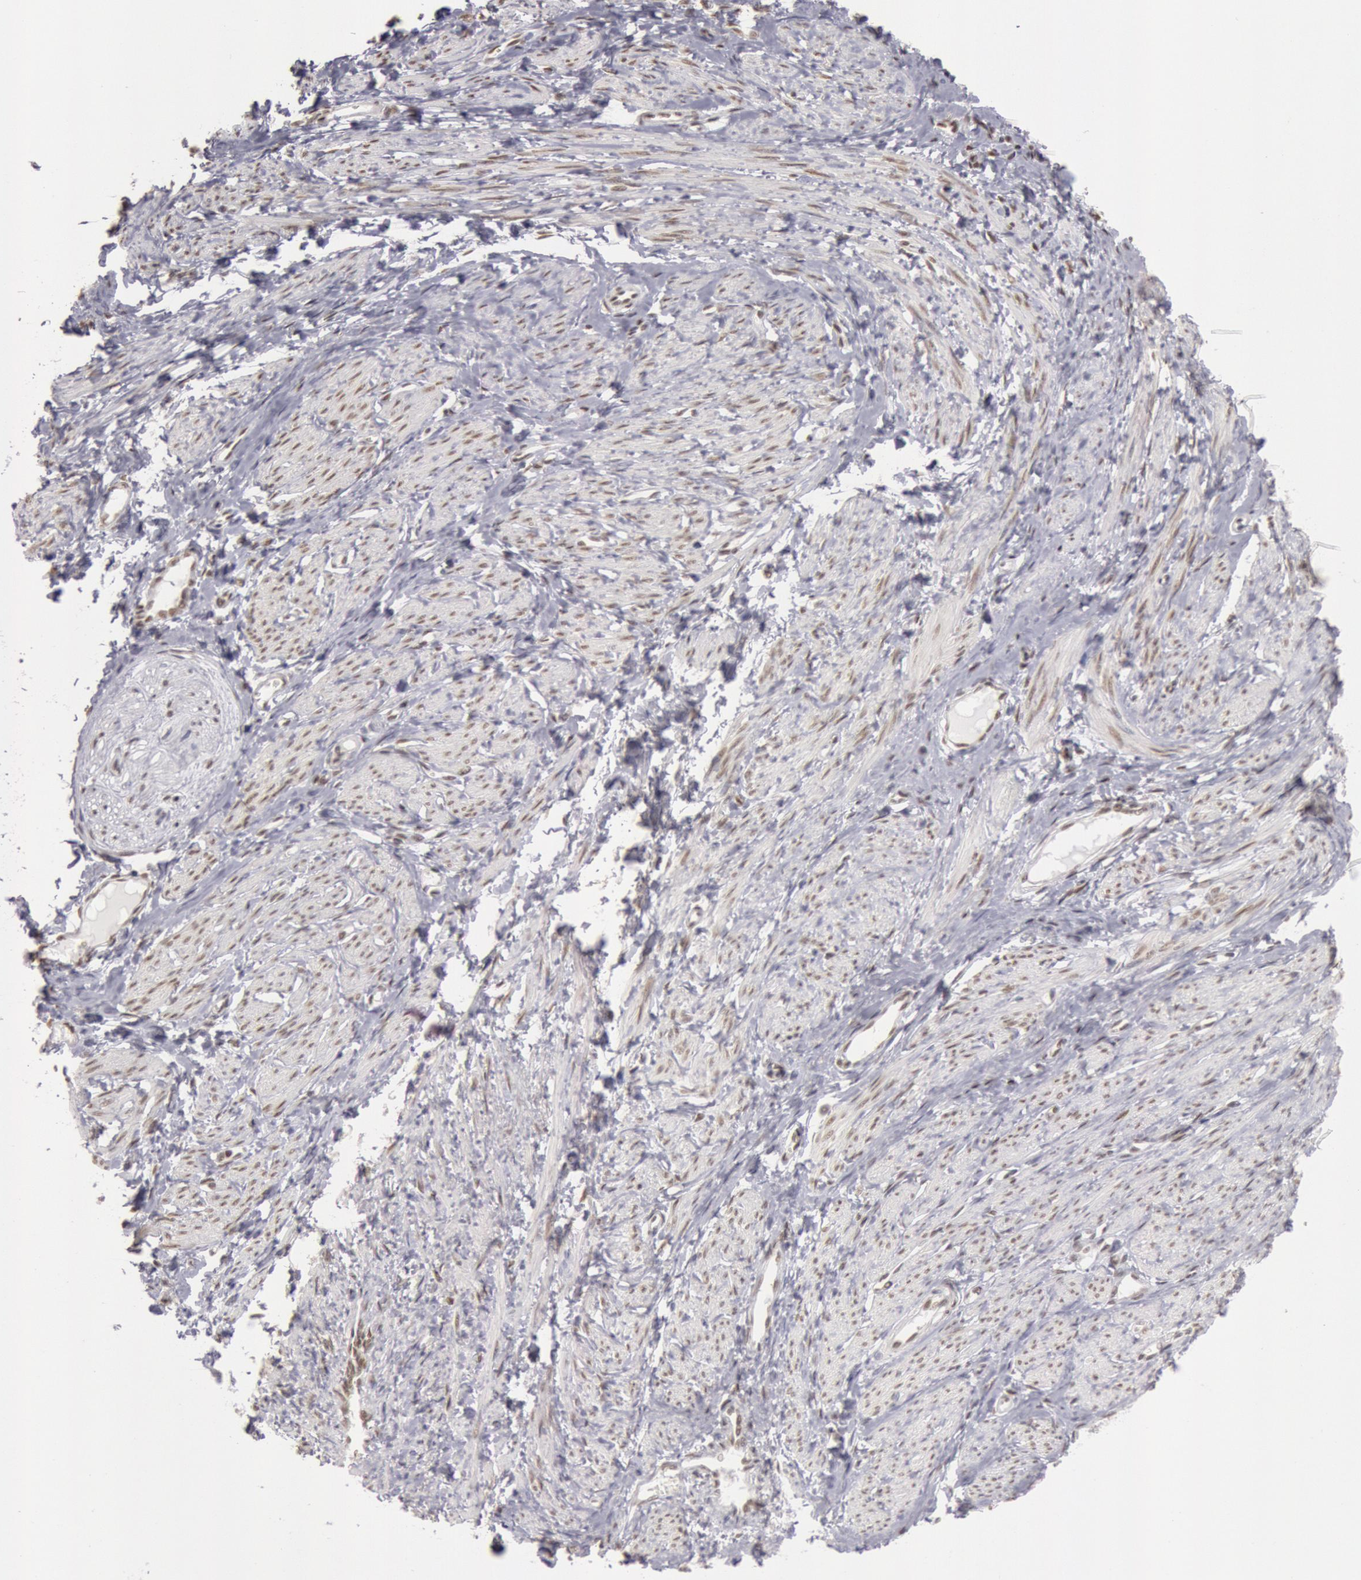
{"staining": {"intensity": "moderate", "quantity": ">75%", "location": "nuclear"}, "tissue": "smooth muscle", "cell_type": "Smooth muscle cells", "image_type": "normal", "snomed": [{"axis": "morphology", "description": "Normal tissue, NOS"}, {"axis": "topography", "description": "Smooth muscle"}, {"axis": "topography", "description": "Uterus"}], "caption": "Protein expression analysis of normal smooth muscle shows moderate nuclear staining in about >75% of smooth muscle cells.", "gene": "ESS2", "patient": {"sex": "female", "age": 39}}